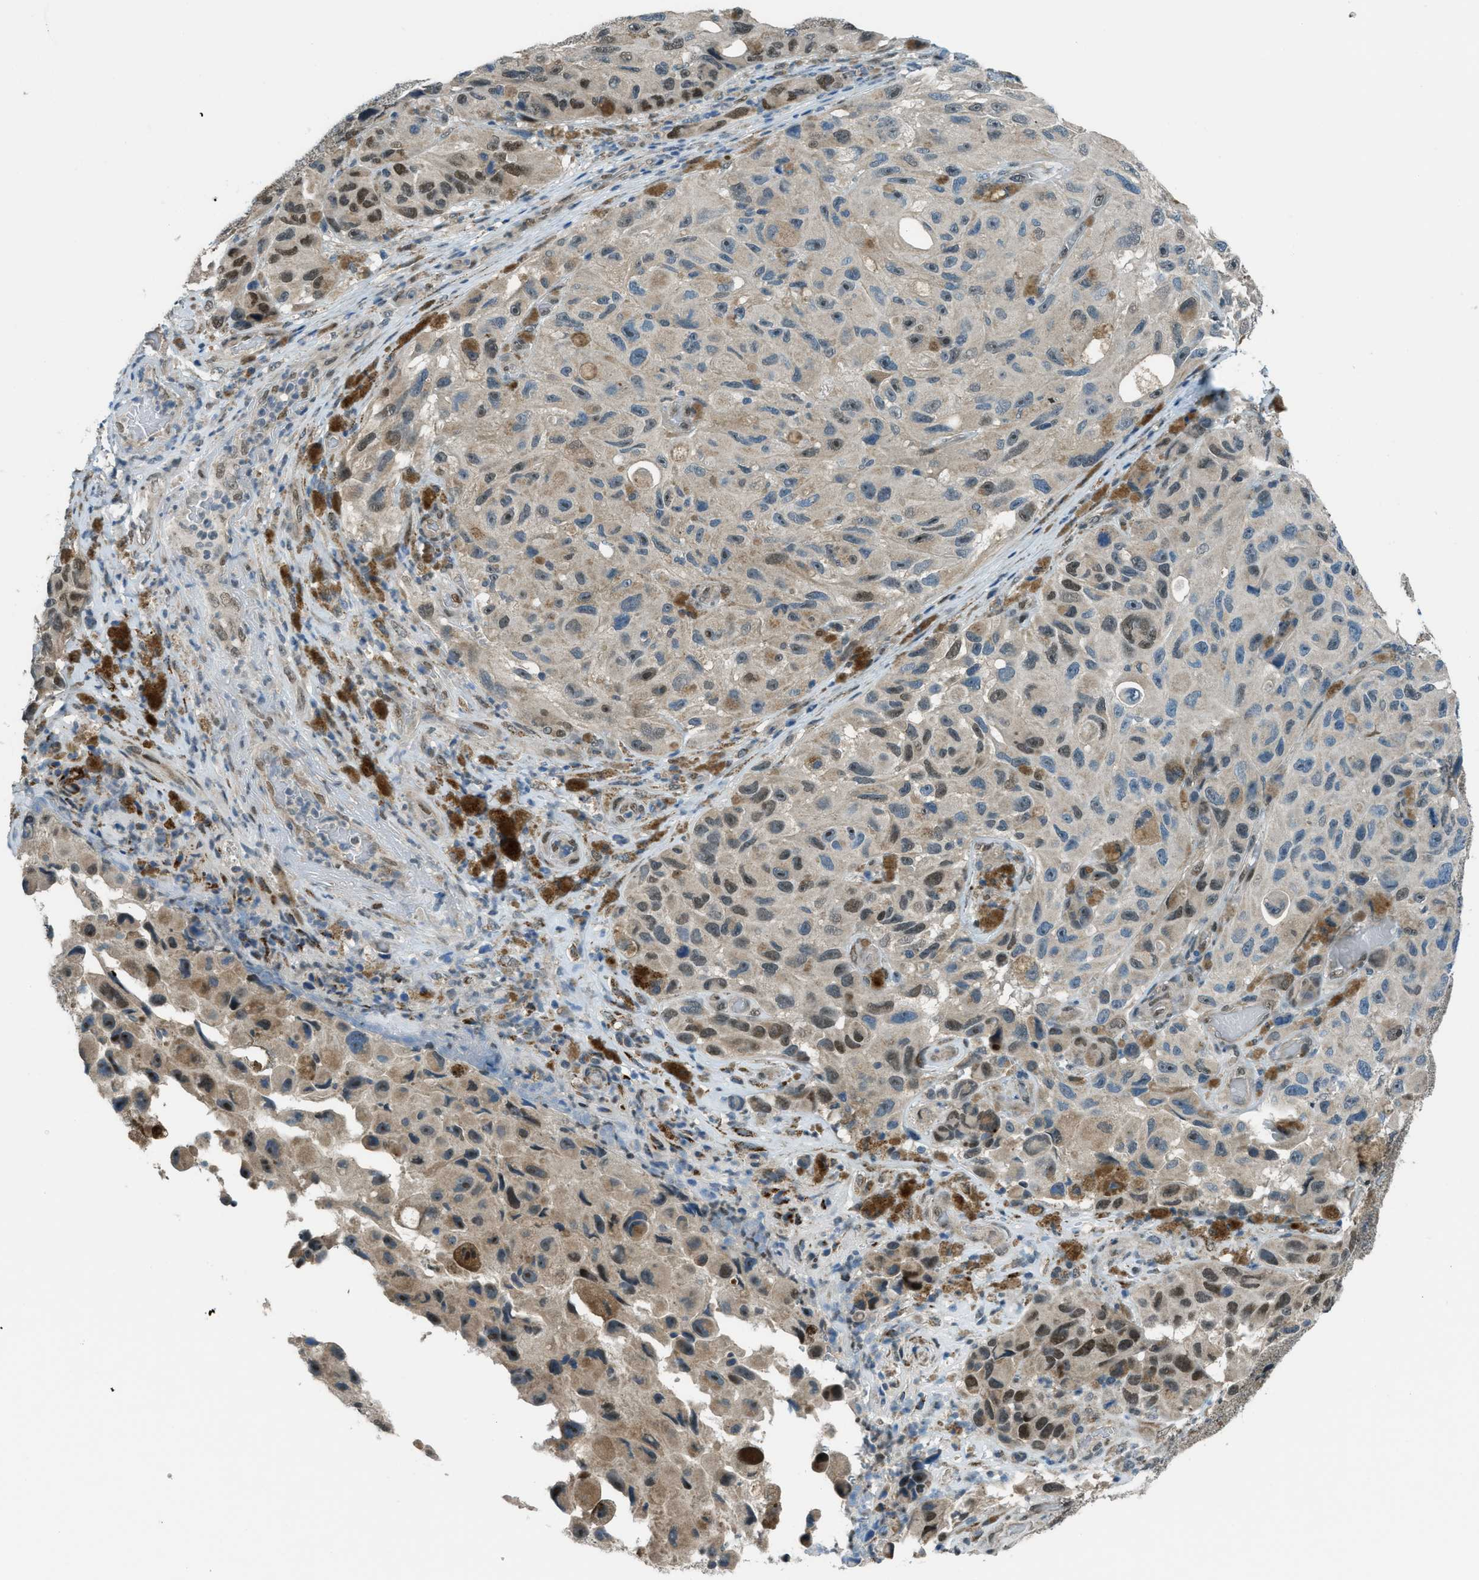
{"staining": {"intensity": "weak", "quantity": "25%-75%", "location": "cytoplasmic/membranous,nuclear"}, "tissue": "melanoma", "cell_type": "Tumor cells", "image_type": "cancer", "snomed": [{"axis": "morphology", "description": "Malignant melanoma, NOS"}, {"axis": "topography", "description": "Skin"}], "caption": "High-power microscopy captured an IHC image of malignant melanoma, revealing weak cytoplasmic/membranous and nuclear expression in approximately 25%-75% of tumor cells.", "gene": "NPEPL1", "patient": {"sex": "female", "age": 73}}